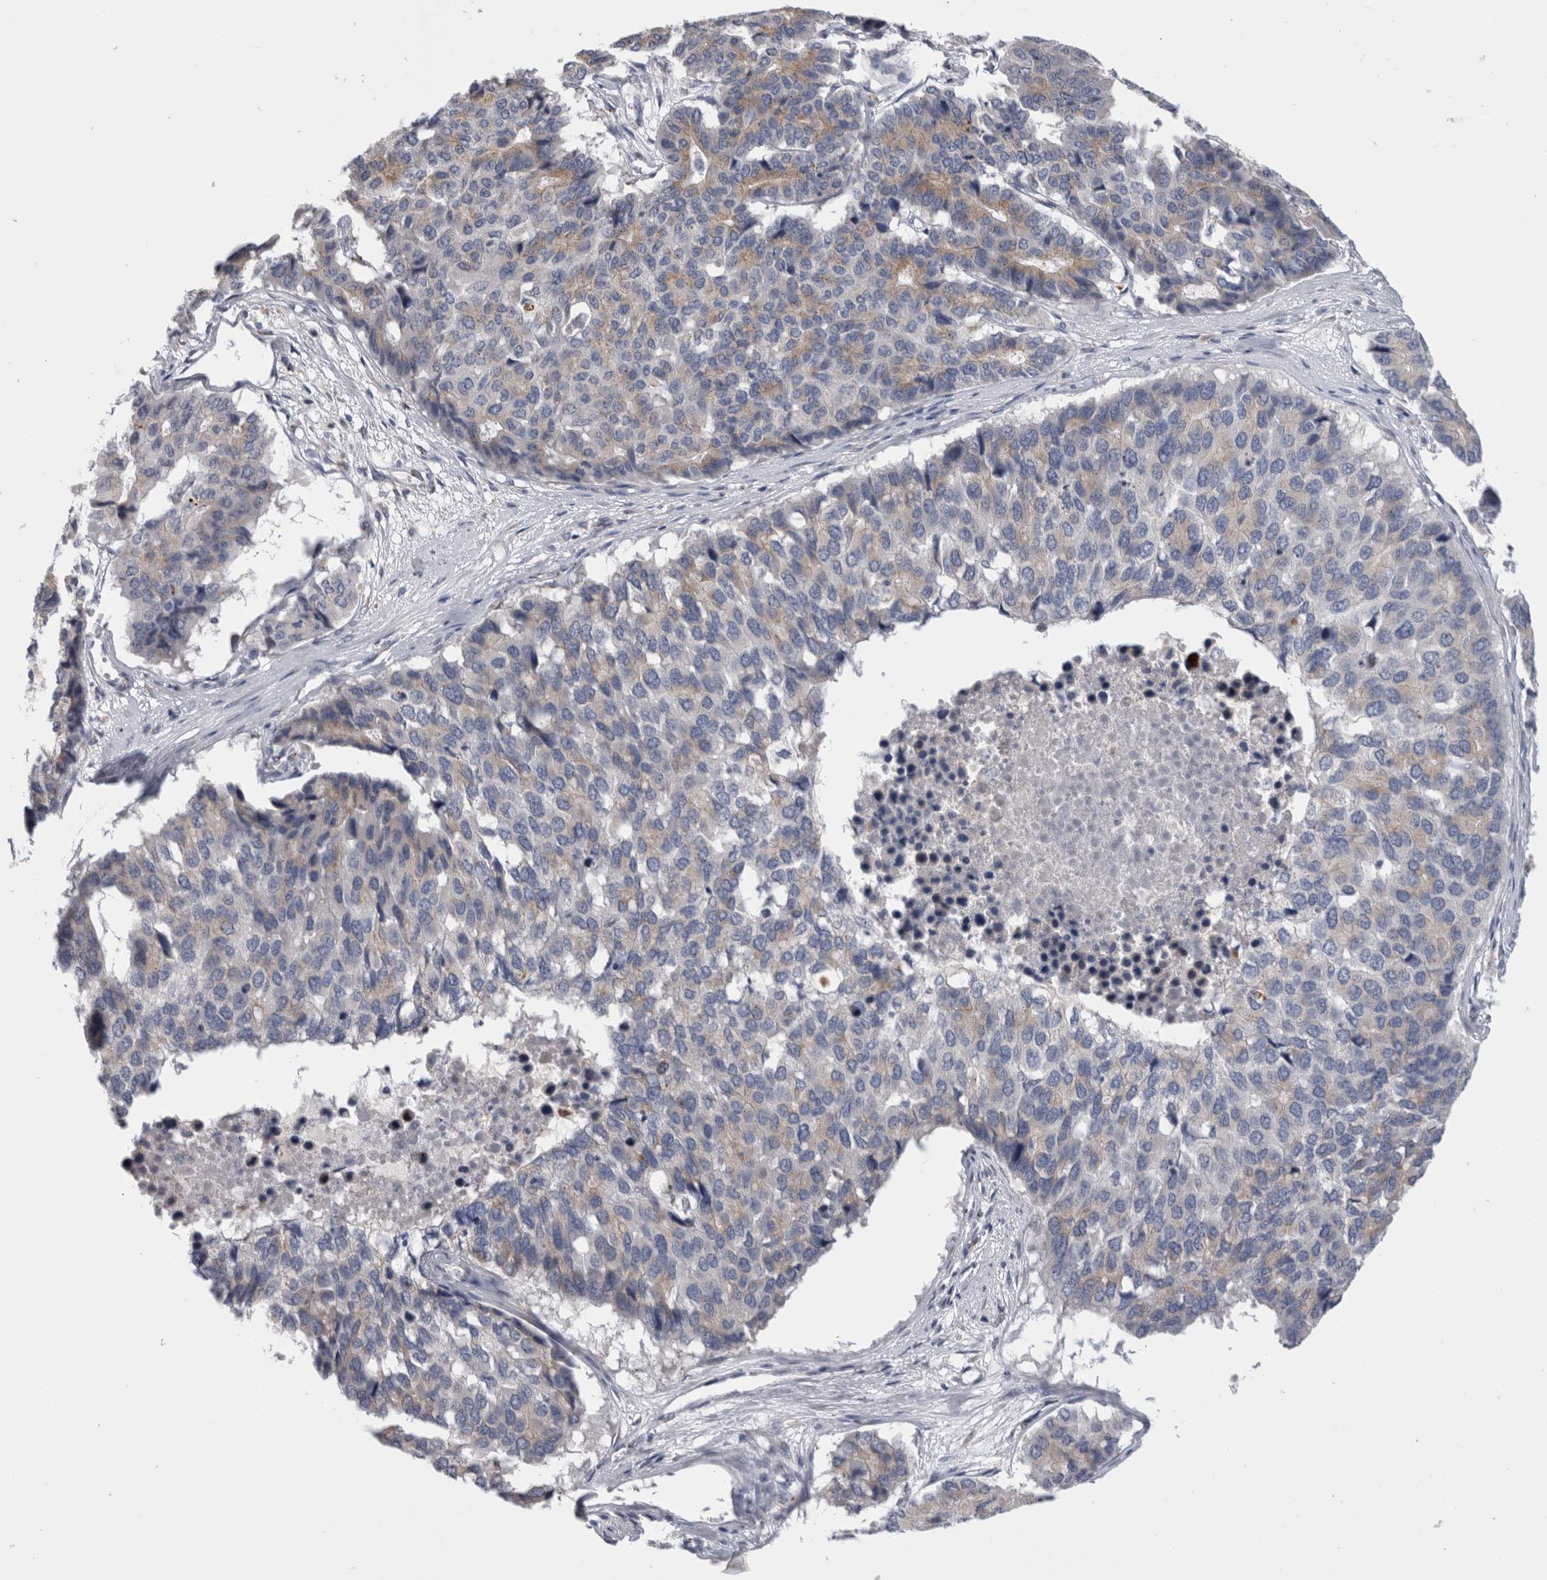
{"staining": {"intensity": "weak", "quantity": "<25%", "location": "cytoplasmic/membranous"}, "tissue": "pancreatic cancer", "cell_type": "Tumor cells", "image_type": "cancer", "snomed": [{"axis": "morphology", "description": "Adenocarcinoma, NOS"}, {"axis": "topography", "description": "Pancreas"}], "caption": "DAB immunohistochemical staining of adenocarcinoma (pancreatic) exhibits no significant staining in tumor cells. (Brightfield microscopy of DAB immunohistochemistry at high magnification).", "gene": "AKAP9", "patient": {"sex": "male", "age": 50}}